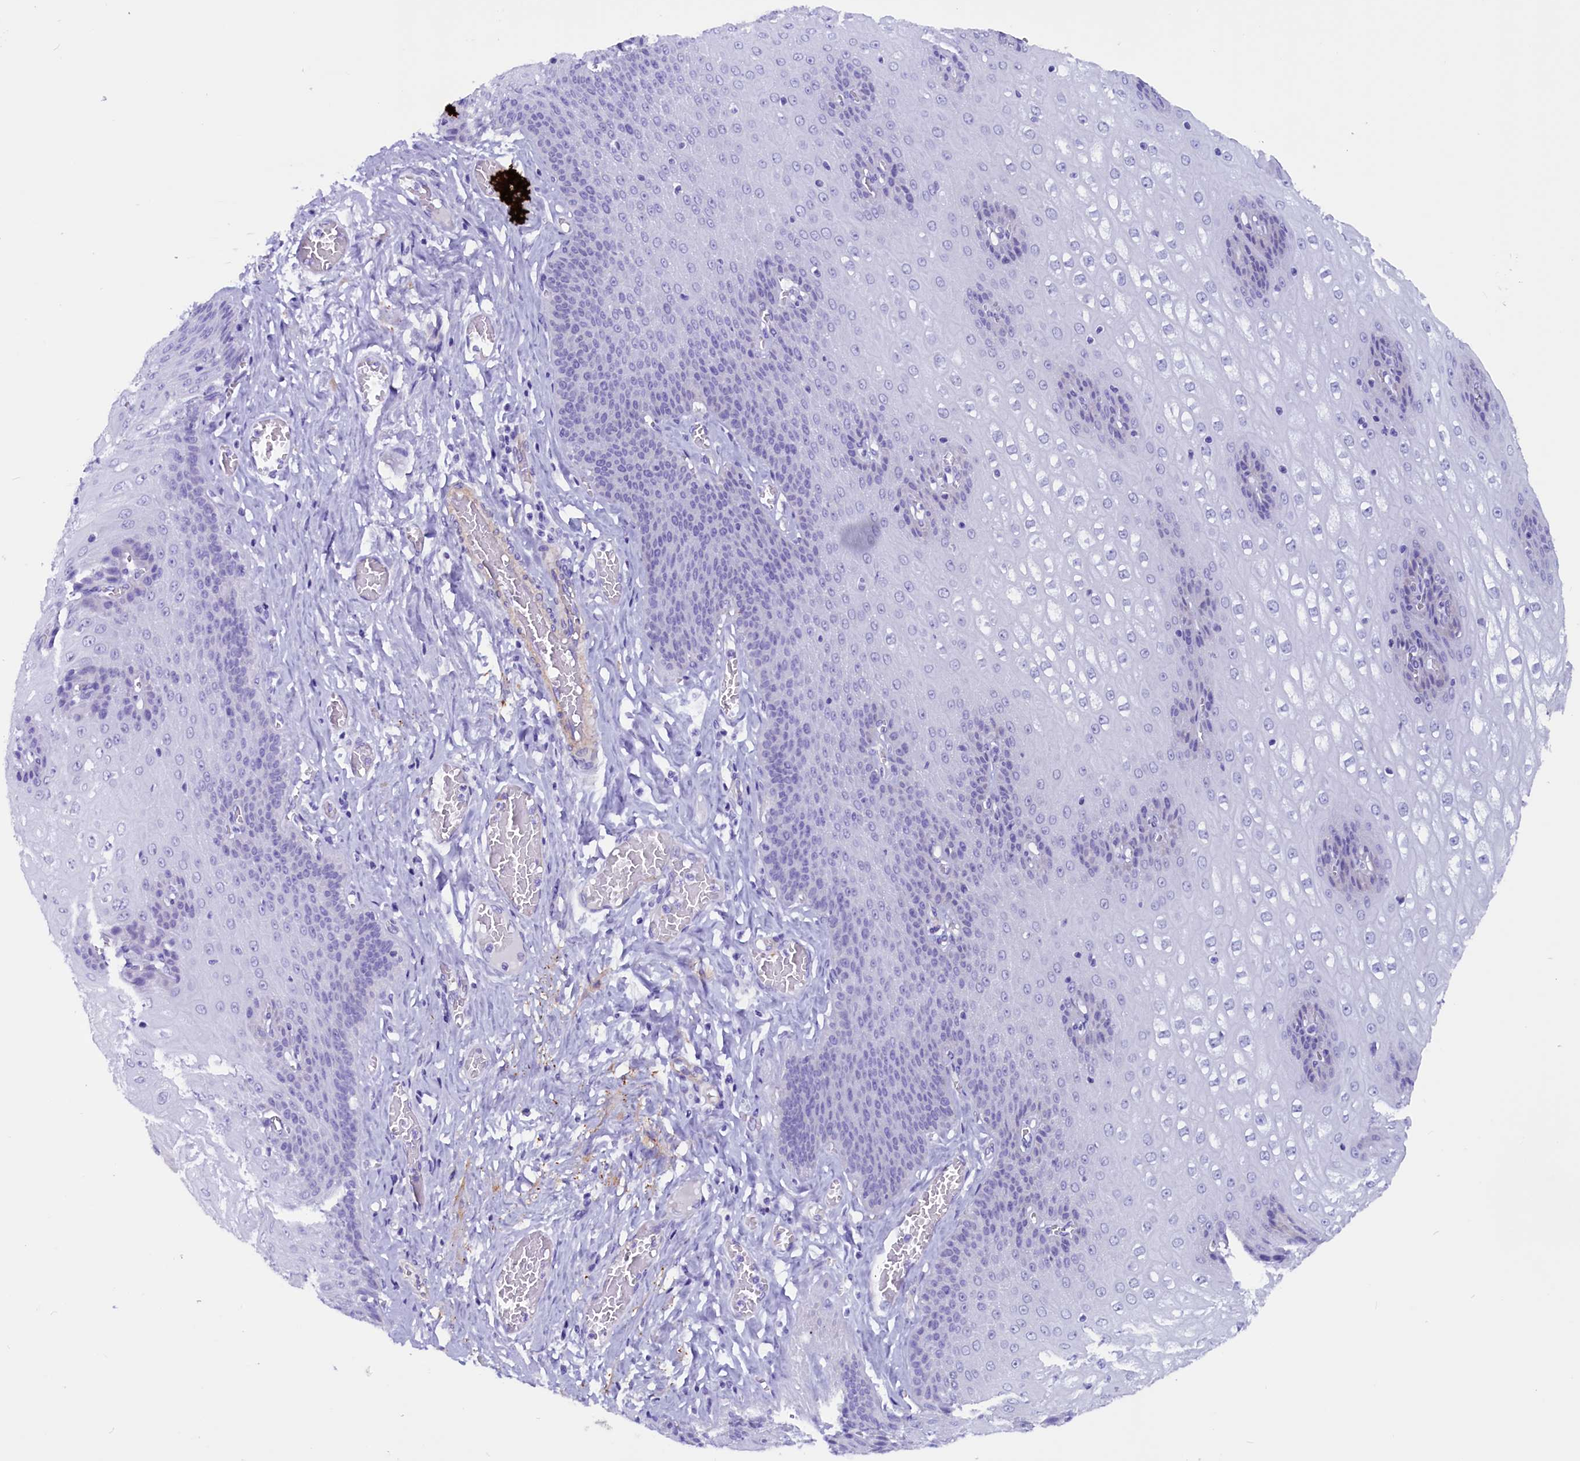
{"staining": {"intensity": "negative", "quantity": "none", "location": "none"}, "tissue": "esophagus", "cell_type": "Squamous epithelial cells", "image_type": "normal", "snomed": [{"axis": "morphology", "description": "Normal tissue, NOS"}, {"axis": "topography", "description": "Esophagus"}], "caption": "DAB (3,3'-diaminobenzidine) immunohistochemical staining of benign human esophagus exhibits no significant expression in squamous epithelial cells. The staining was performed using DAB to visualize the protein expression in brown, while the nuclei were stained in blue with hematoxylin (Magnification: 20x).", "gene": "ZNF749", "patient": {"sex": "male", "age": 60}}